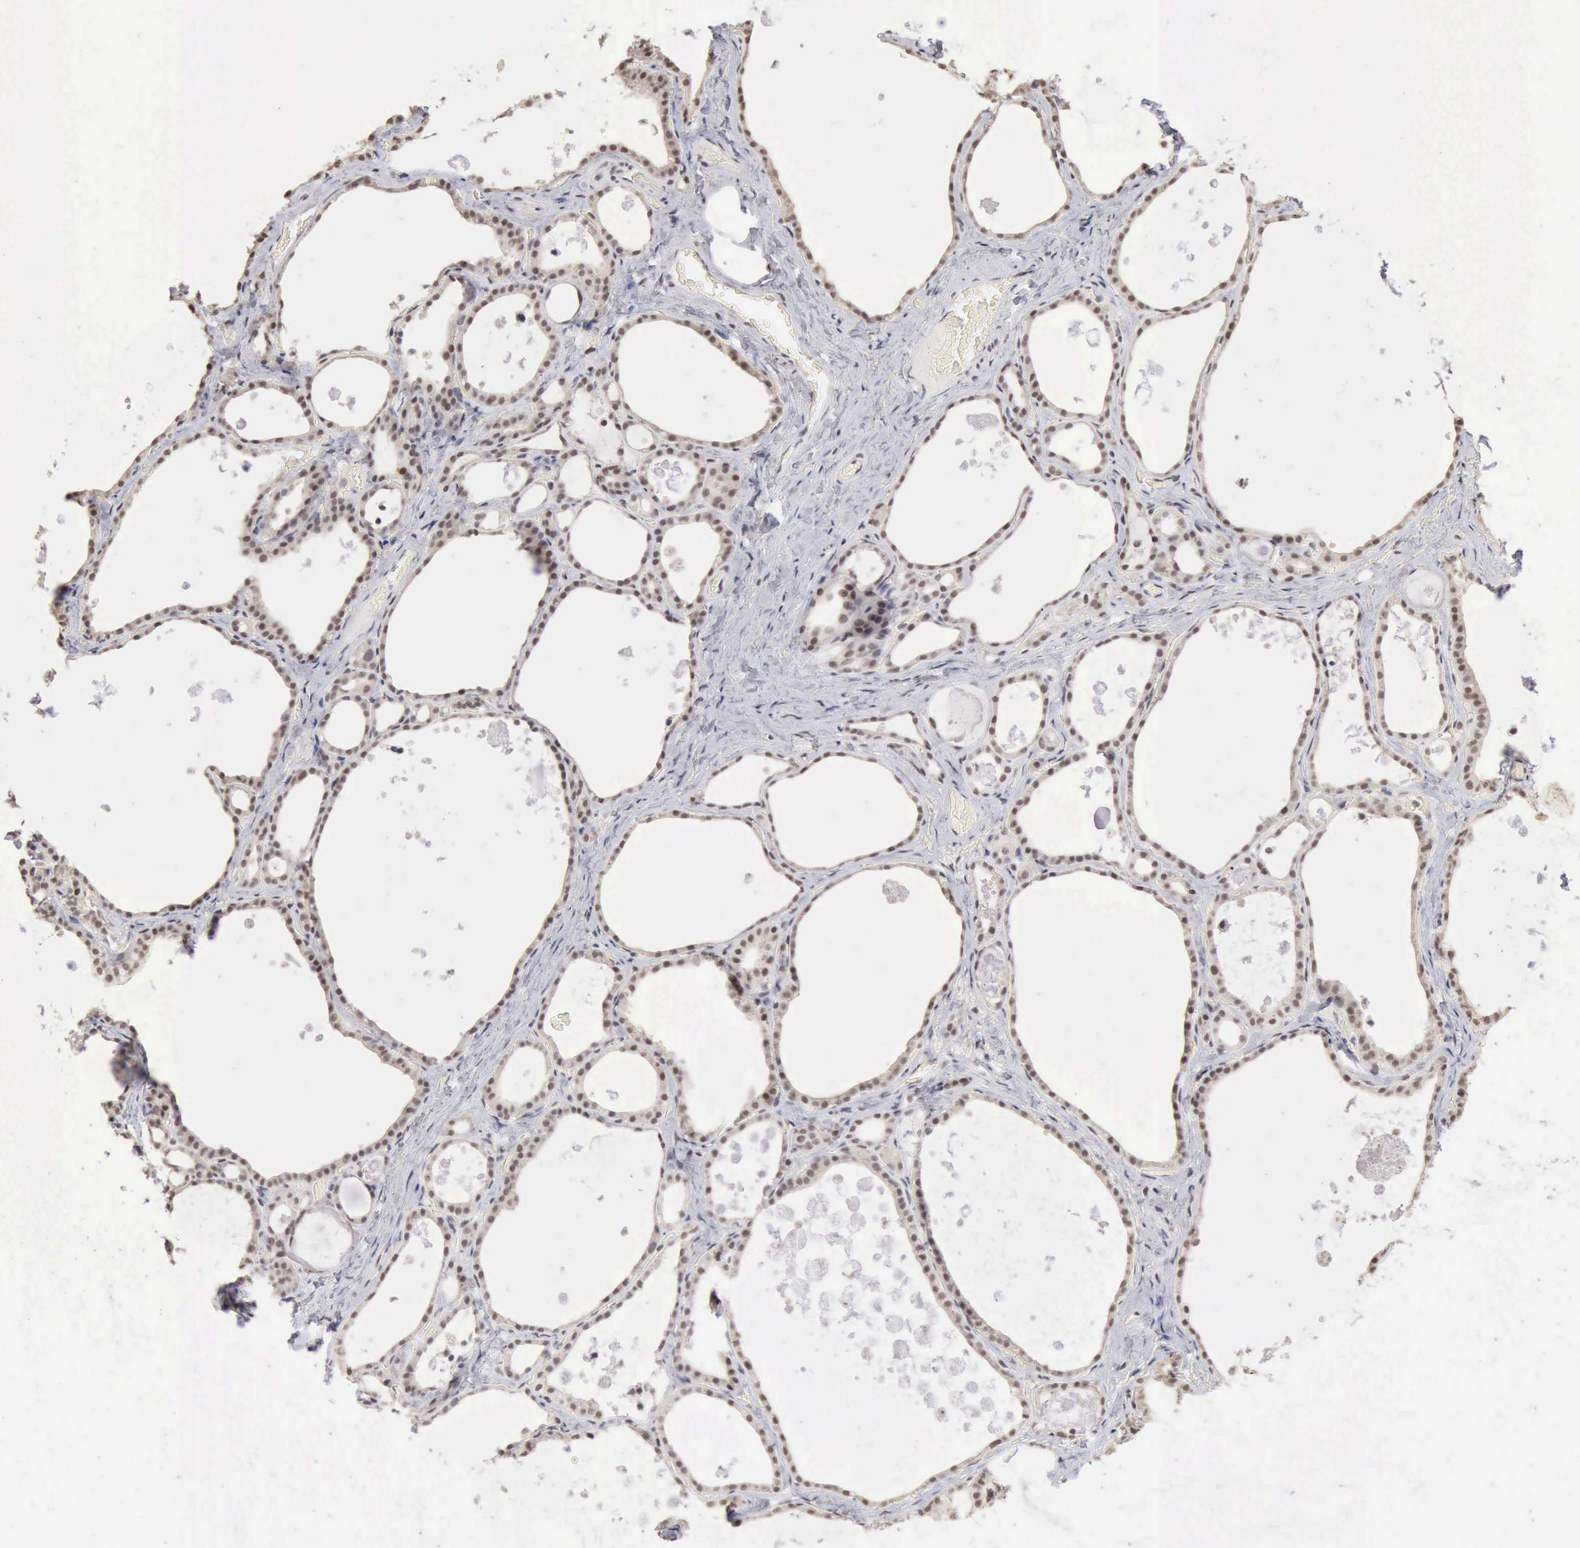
{"staining": {"intensity": "weak", "quantity": "25%-75%", "location": "nuclear"}, "tissue": "thyroid gland", "cell_type": "Glandular cells", "image_type": "normal", "snomed": [{"axis": "morphology", "description": "Normal tissue, NOS"}, {"axis": "topography", "description": "Thyroid gland"}], "caption": "A brown stain shows weak nuclear staining of a protein in glandular cells of normal human thyroid gland.", "gene": "TAF1", "patient": {"sex": "male", "age": 61}}